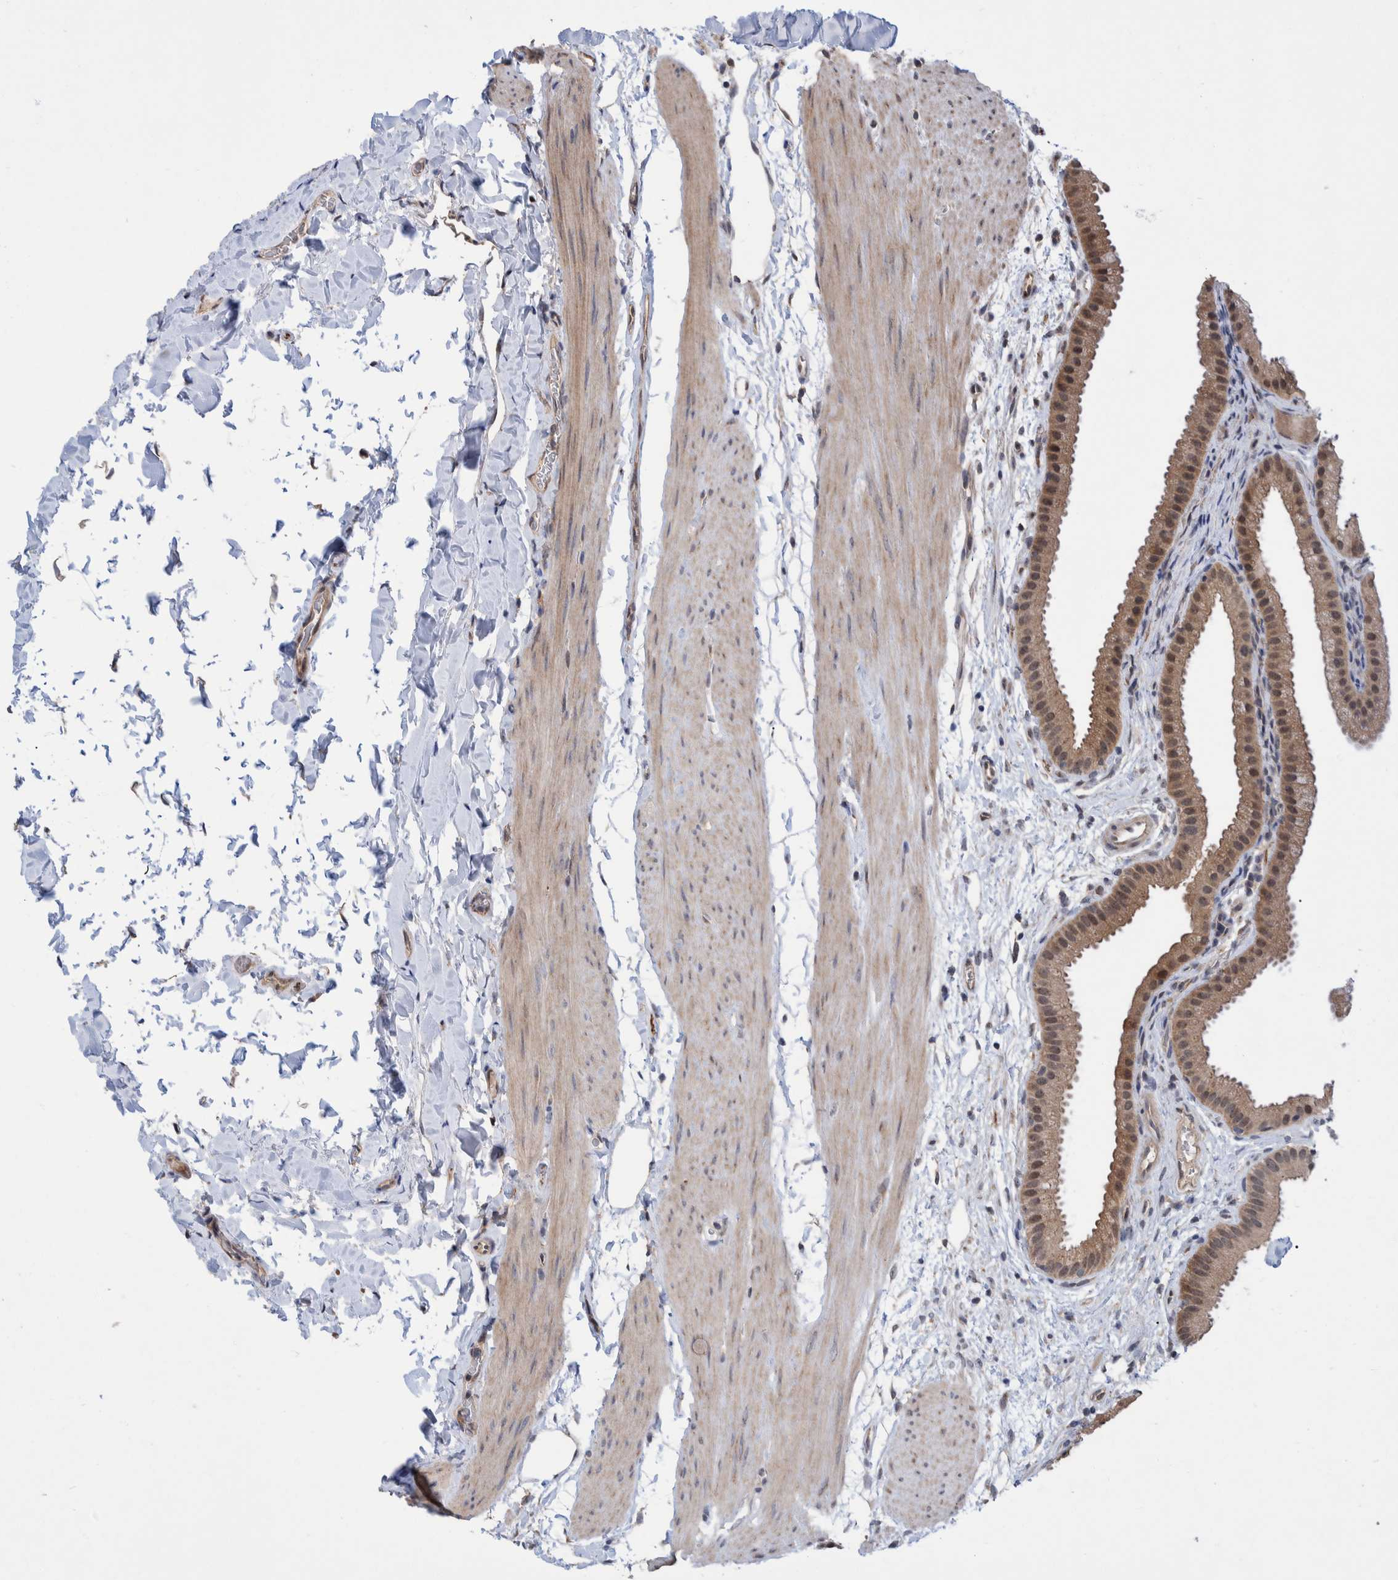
{"staining": {"intensity": "moderate", "quantity": ">75%", "location": "cytoplasmic/membranous,nuclear"}, "tissue": "gallbladder", "cell_type": "Glandular cells", "image_type": "normal", "snomed": [{"axis": "morphology", "description": "Normal tissue, NOS"}, {"axis": "topography", "description": "Gallbladder"}], "caption": "Immunohistochemistry (DAB (3,3'-diaminobenzidine)) staining of normal gallbladder demonstrates moderate cytoplasmic/membranous,nuclear protein expression in approximately >75% of glandular cells.", "gene": "PLPBP", "patient": {"sex": "female", "age": 64}}